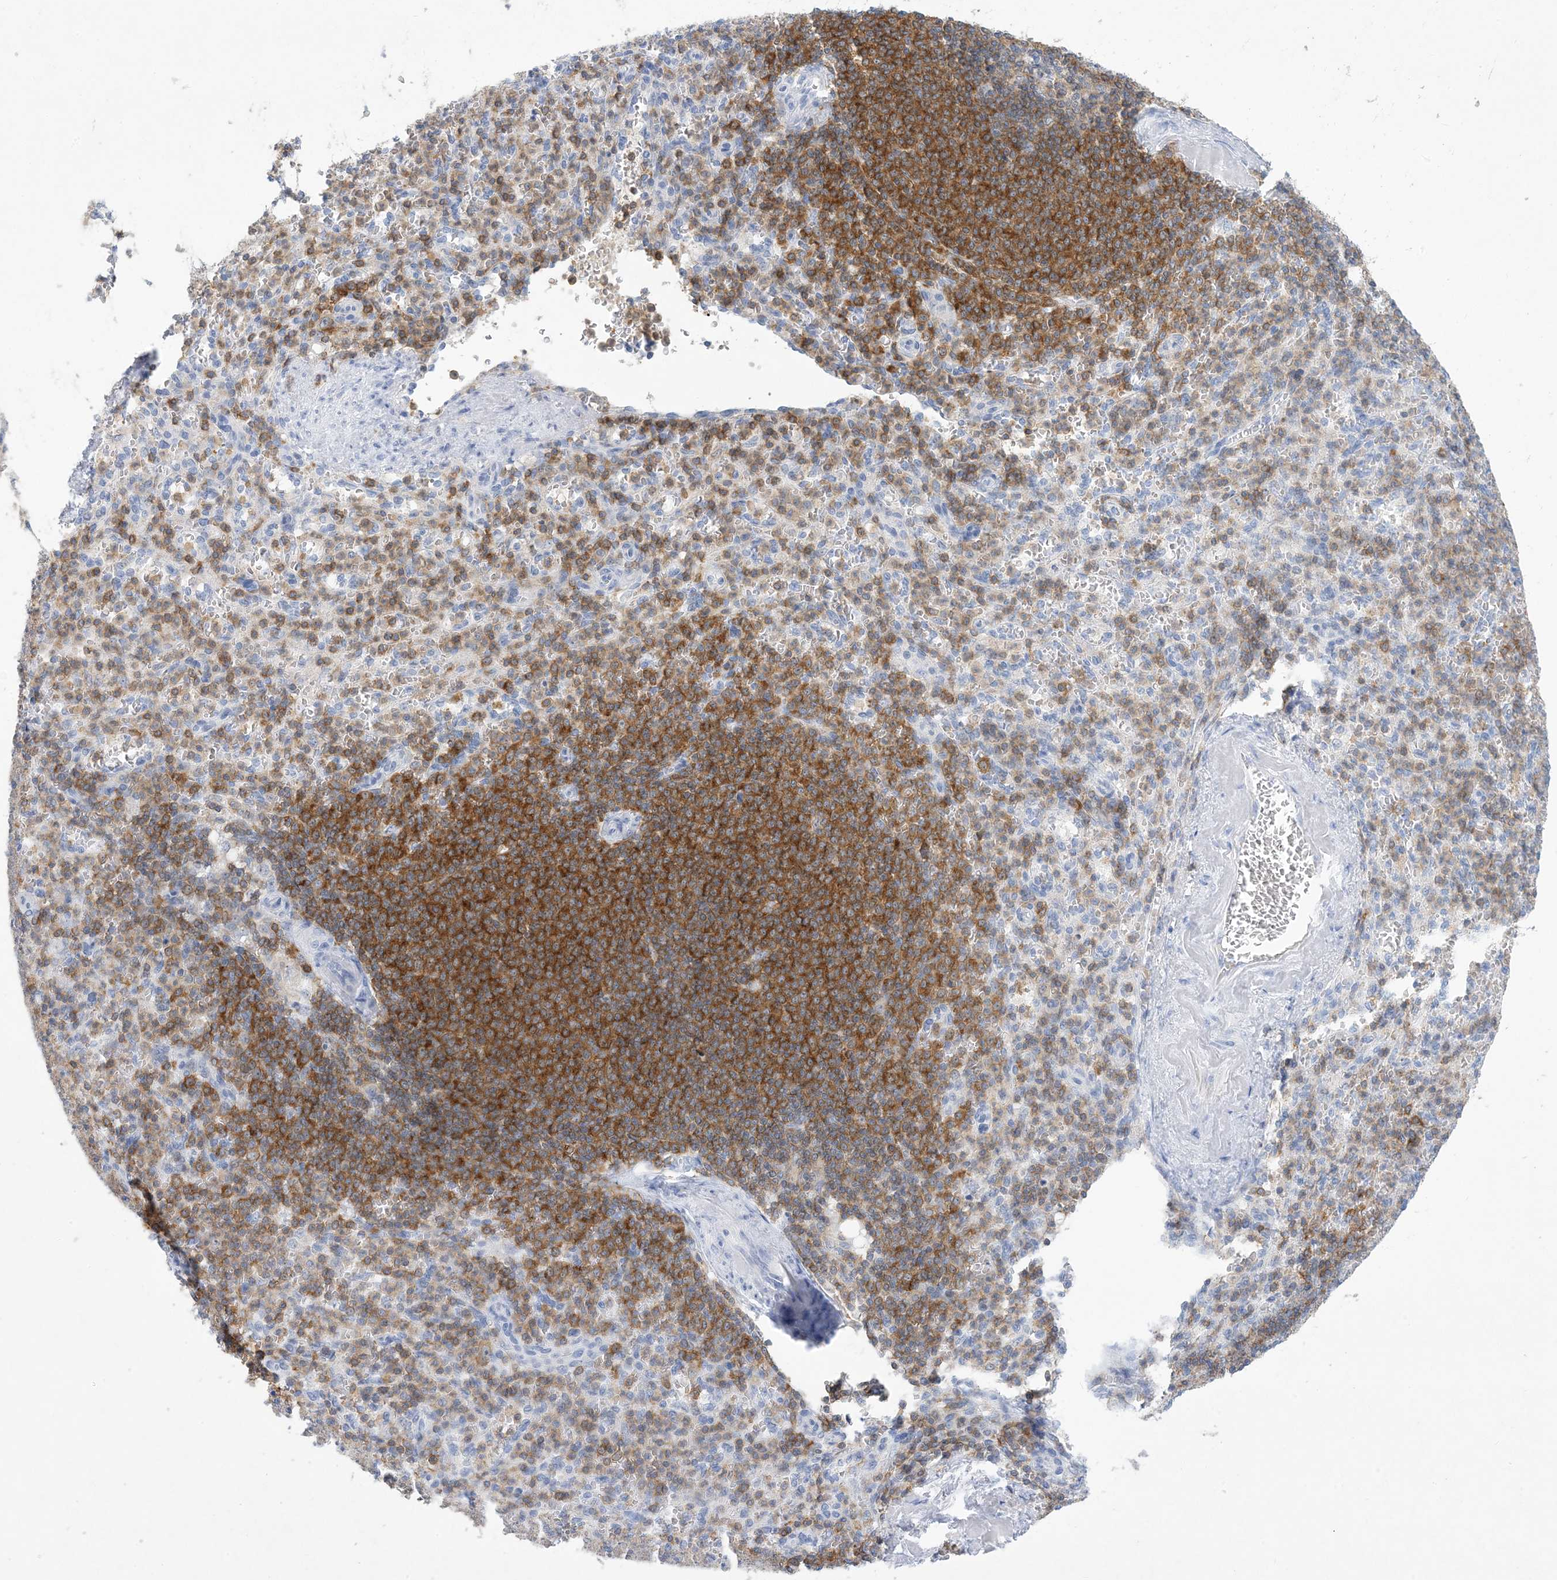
{"staining": {"intensity": "moderate", "quantity": "25%-75%", "location": "cytoplasmic/membranous"}, "tissue": "spleen", "cell_type": "Cells in red pulp", "image_type": "normal", "snomed": [{"axis": "morphology", "description": "Normal tissue, NOS"}, {"axis": "topography", "description": "Spleen"}], "caption": "Moderate cytoplasmic/membranous expression is present in approximately 25%-75% of cells in red pulp in benign spleen.", "gene": "PSD4", "patient": {"sex": "female", "age": 74}}